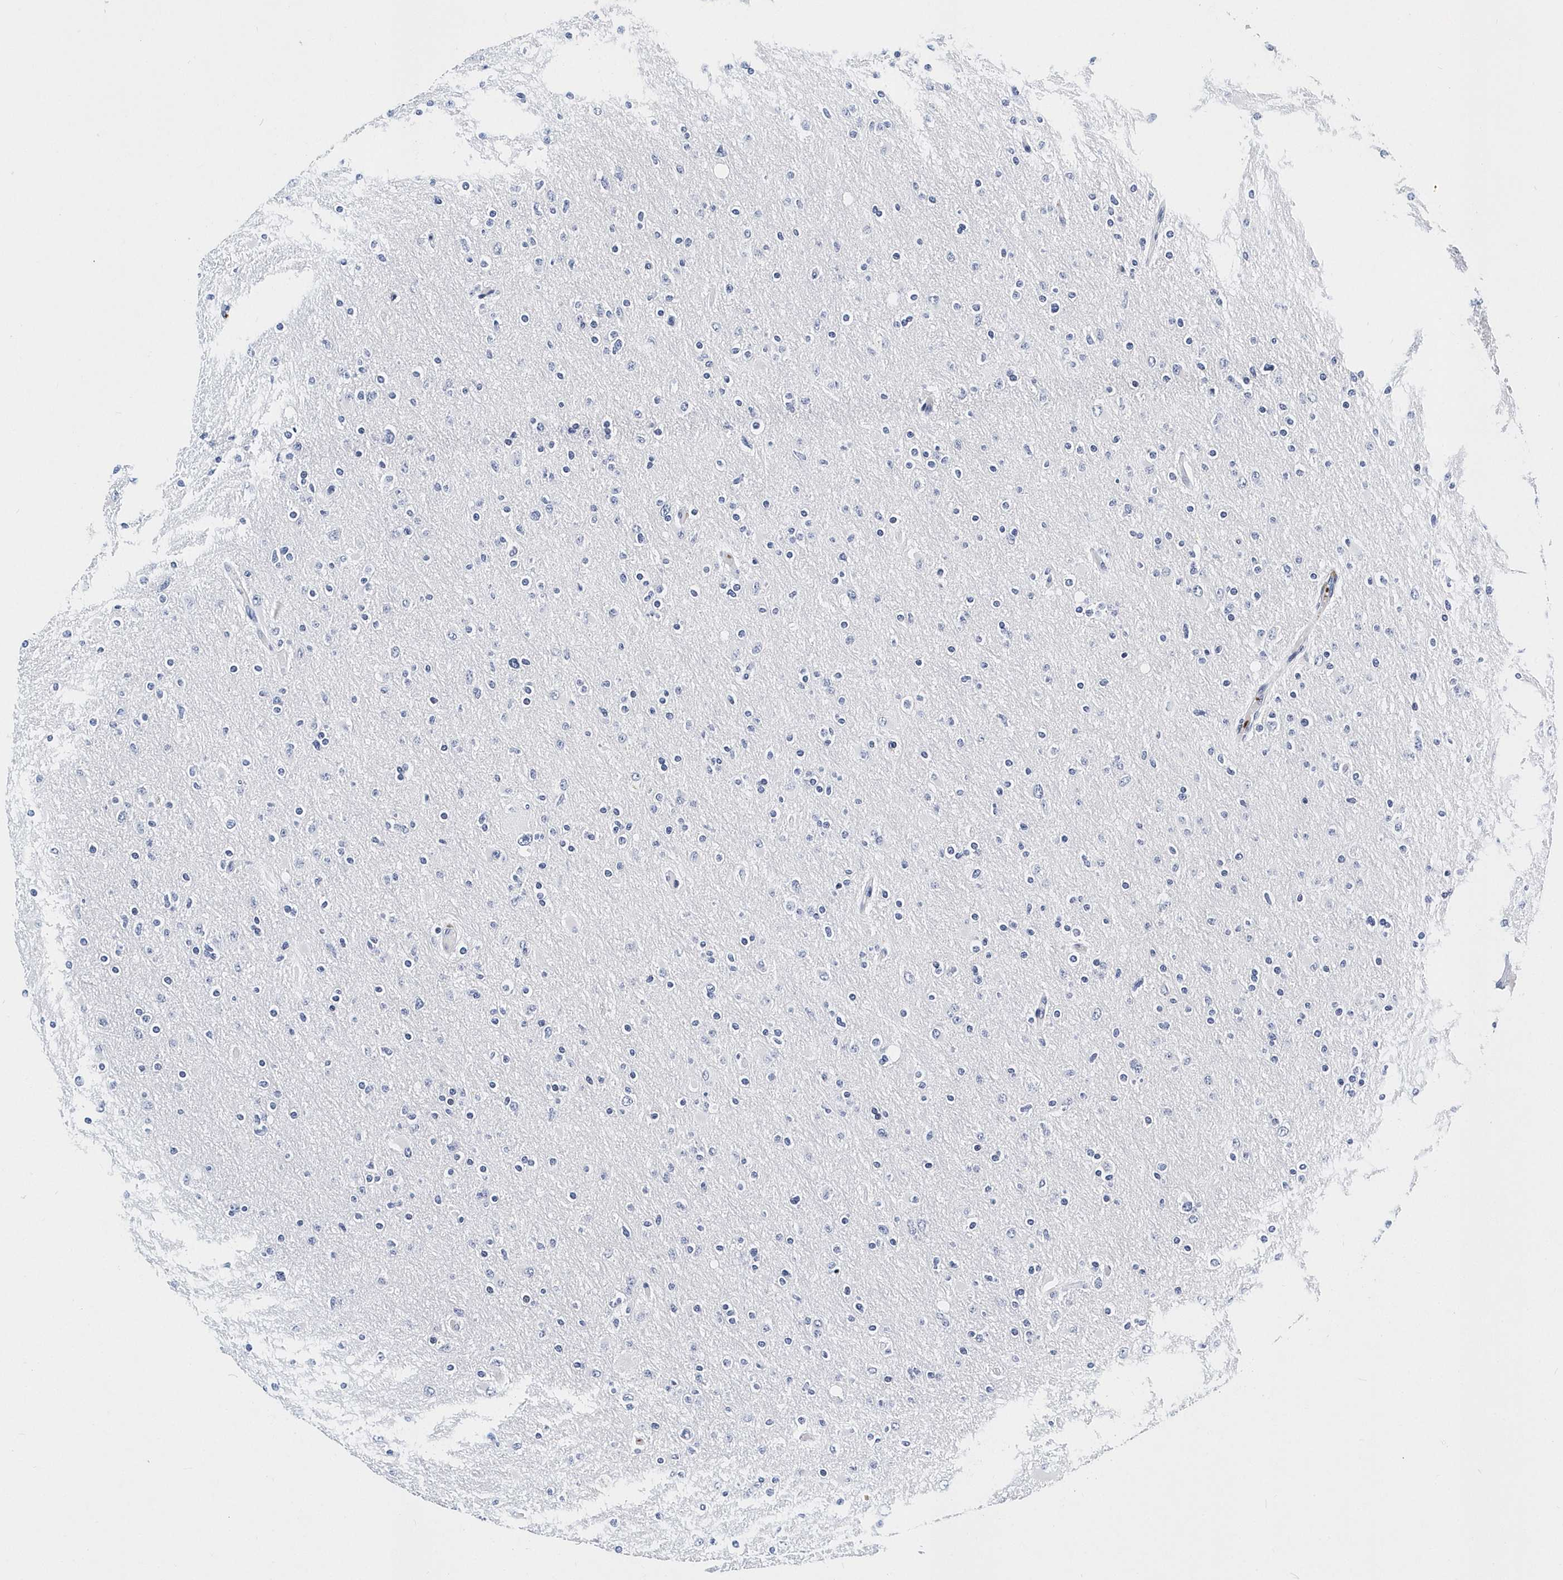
{"staining": {"intensity": "negative", "quantity": "none", "location": "none"}, "tissue": "glioma", "cell_type": "Tumor cells", "image_type": "cancer", "snomed": [{"axis": "morphology", "description": "Glioma, malignant, High grade"}, {"axis": "topography", "description": "Cerebral cortex"}], "caption": "There is no significant expression in tumor cells of malignant high-grade glioma.", "gene": "ITGA2B", "patient": {"sex": "female", "age": 36}}